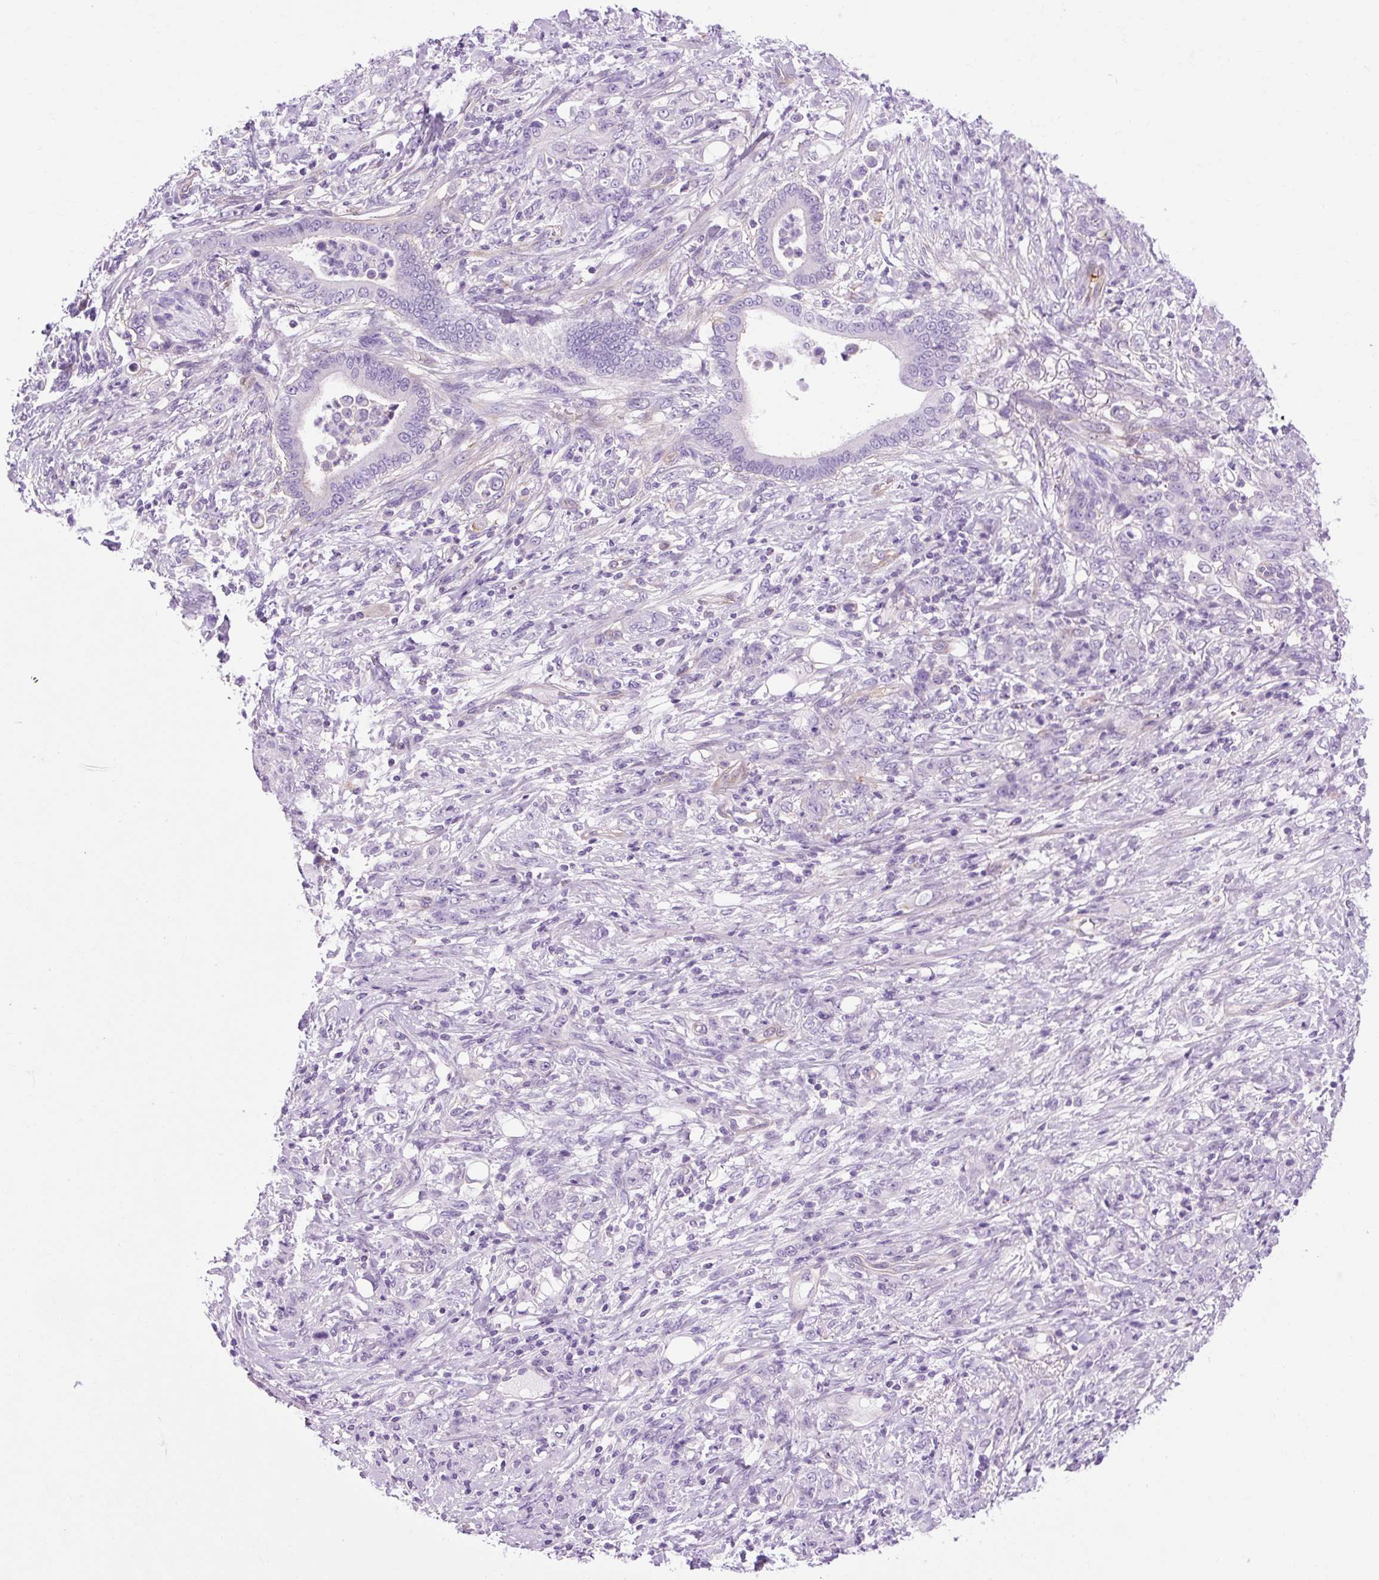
{"staining": {"intensity": "negative", "quantity": "none", "location": "none"}, "tissue": "stomach cancer", "cell_type": "Tumor cells", "image_type": "cancer", "snomed": [{"axis": "morphology", "description": "Adenocarcinoma, NOS"}, {"axis": "topography", "description": "Stomach"}], "caption": "The image reveals no staining of tumor cells in stomach cancer.", "gene": "OOEP", "patient": {"sex": "female", "age": 79}}